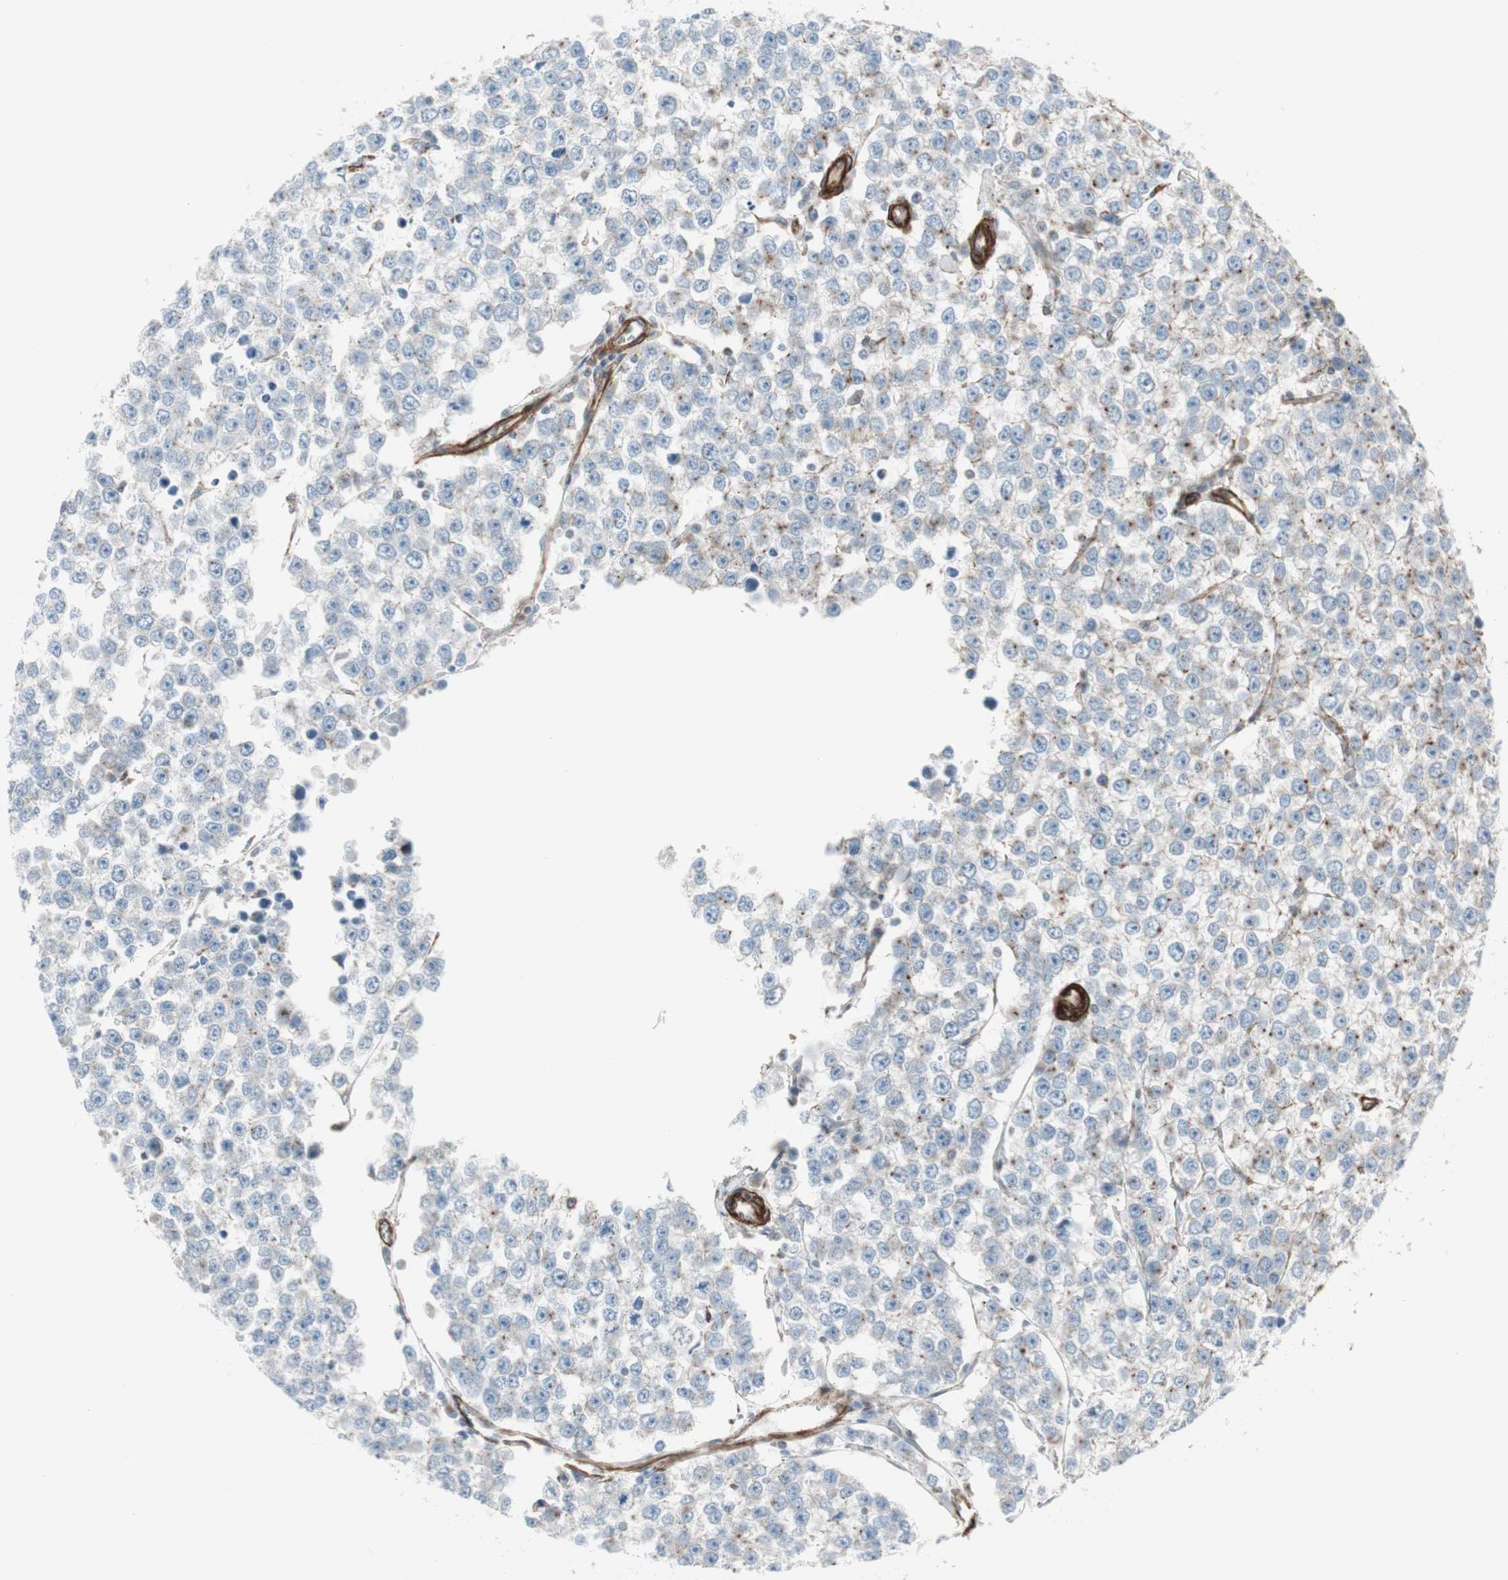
{"staining": {"intensity": "moderate", "quantity": "<25%", "location": "cytoplasmic/membranous"}, "tissue": "testis cancer", "cell_type": "Tumor cells", "image_type": "cancer", "snomed": [{"axis": "morphology", "description": "Seminoma, NOS"}, {"axis": "morphology", "description": "Carcinoma, Embryonal, NOS"}, {"axis": "topography", "description": "Testis"}], "caption": "Tumor cells demonstrate moderate cytoplasmic/membranous staining in about <25% of cells in embryonal carcinoma (testis). (IHC, brightfield microscopy, high magnification).", "gene": "TCTA", "patient": {"sex": "male", "age": 52}}